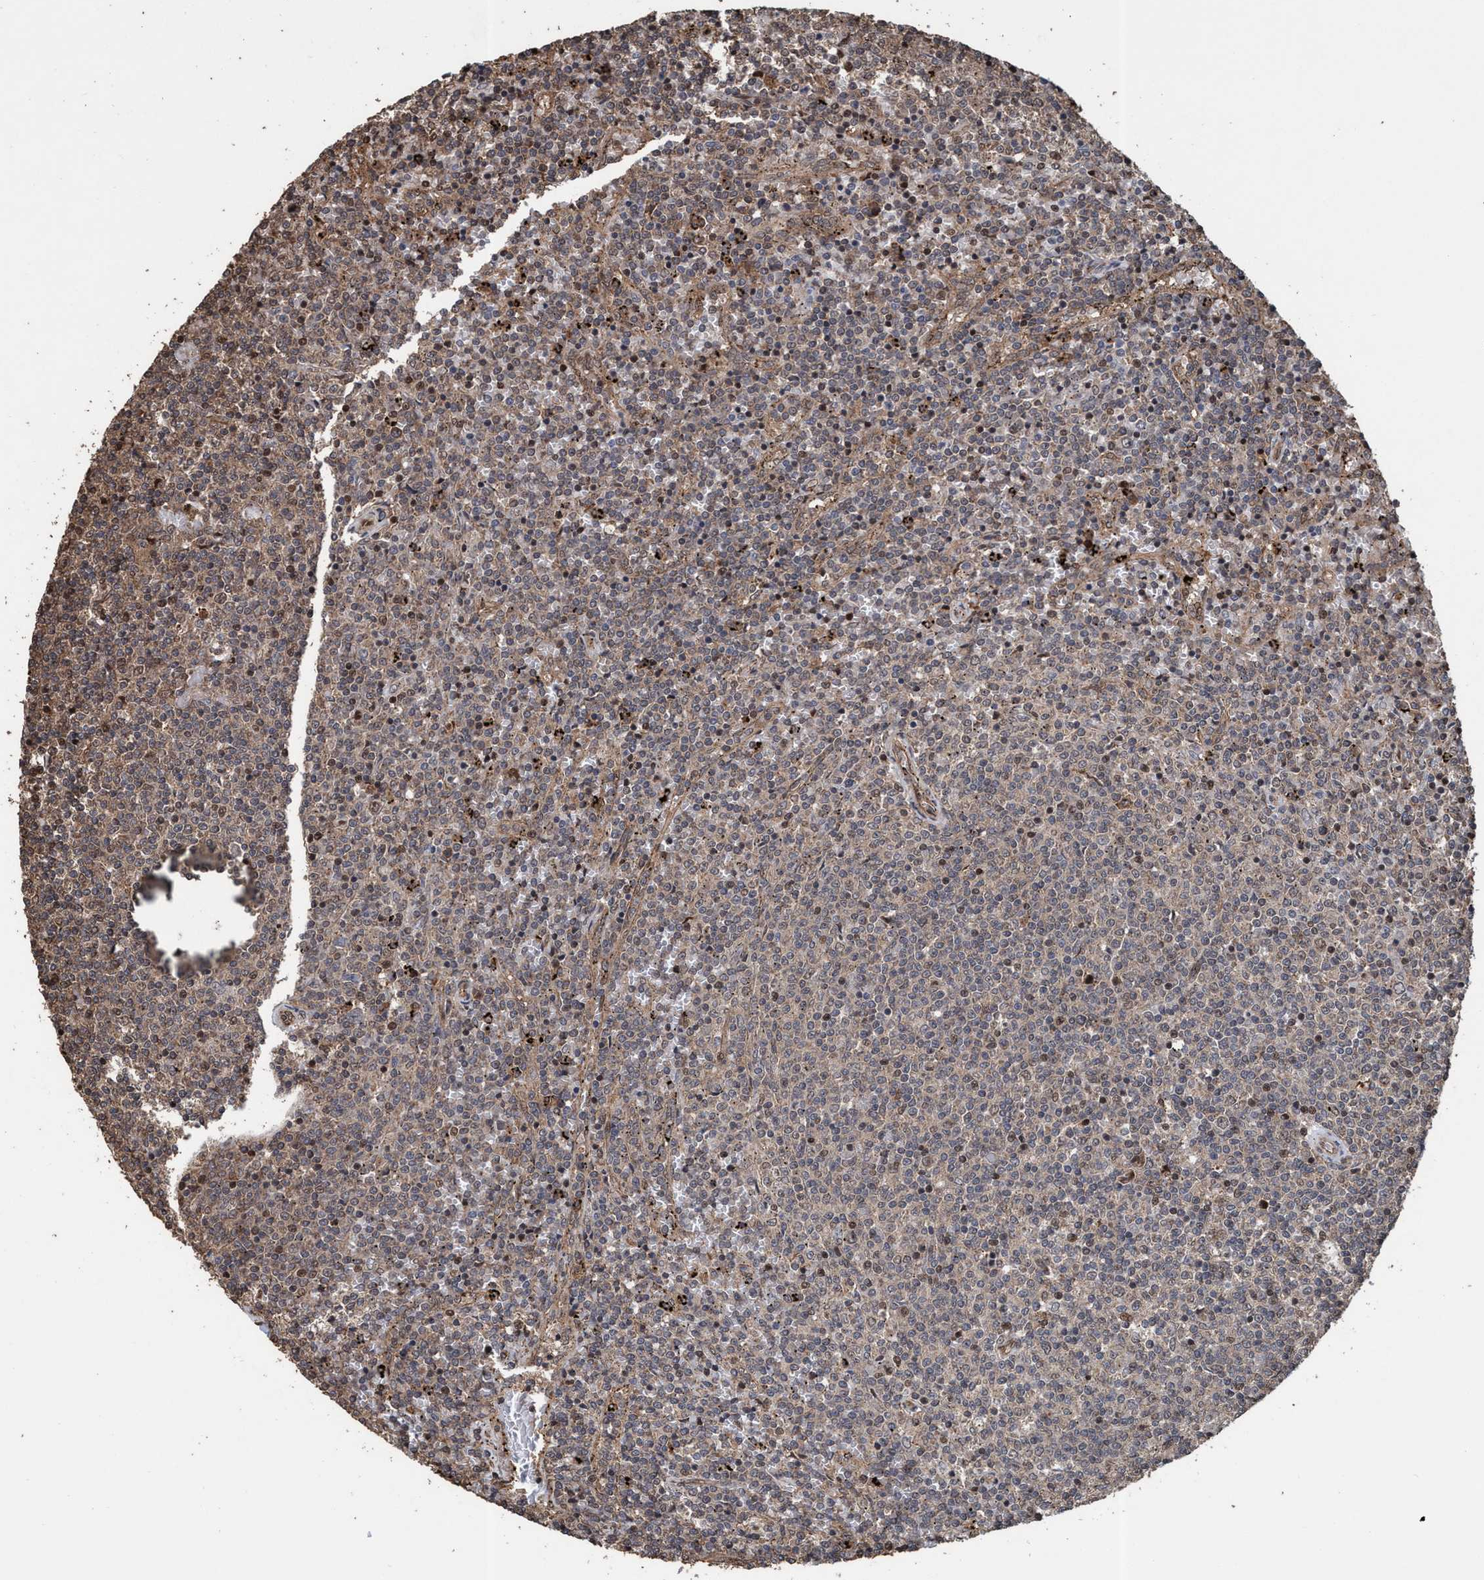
{"staining": {"intensity": "weak", "quantity": "<25%", "location": "nuclear"}, "tissue": "lymphoma", "cell_type": "Tumor cells", "image_type": "cancer", "snomed": [{"axis": "morphology", "description": "Malignant lymphoma, non-Hodgkin's type, Low grade"}, {"axis": "topography", "description": "Spleen"}], "caption": "Tumor cells are negative for brown protein staining in low-grade malignant lymphoma, non-Hodgkin's type.", "gene": "TRPC7", "patient": {"sex": "female", "age": 50}}